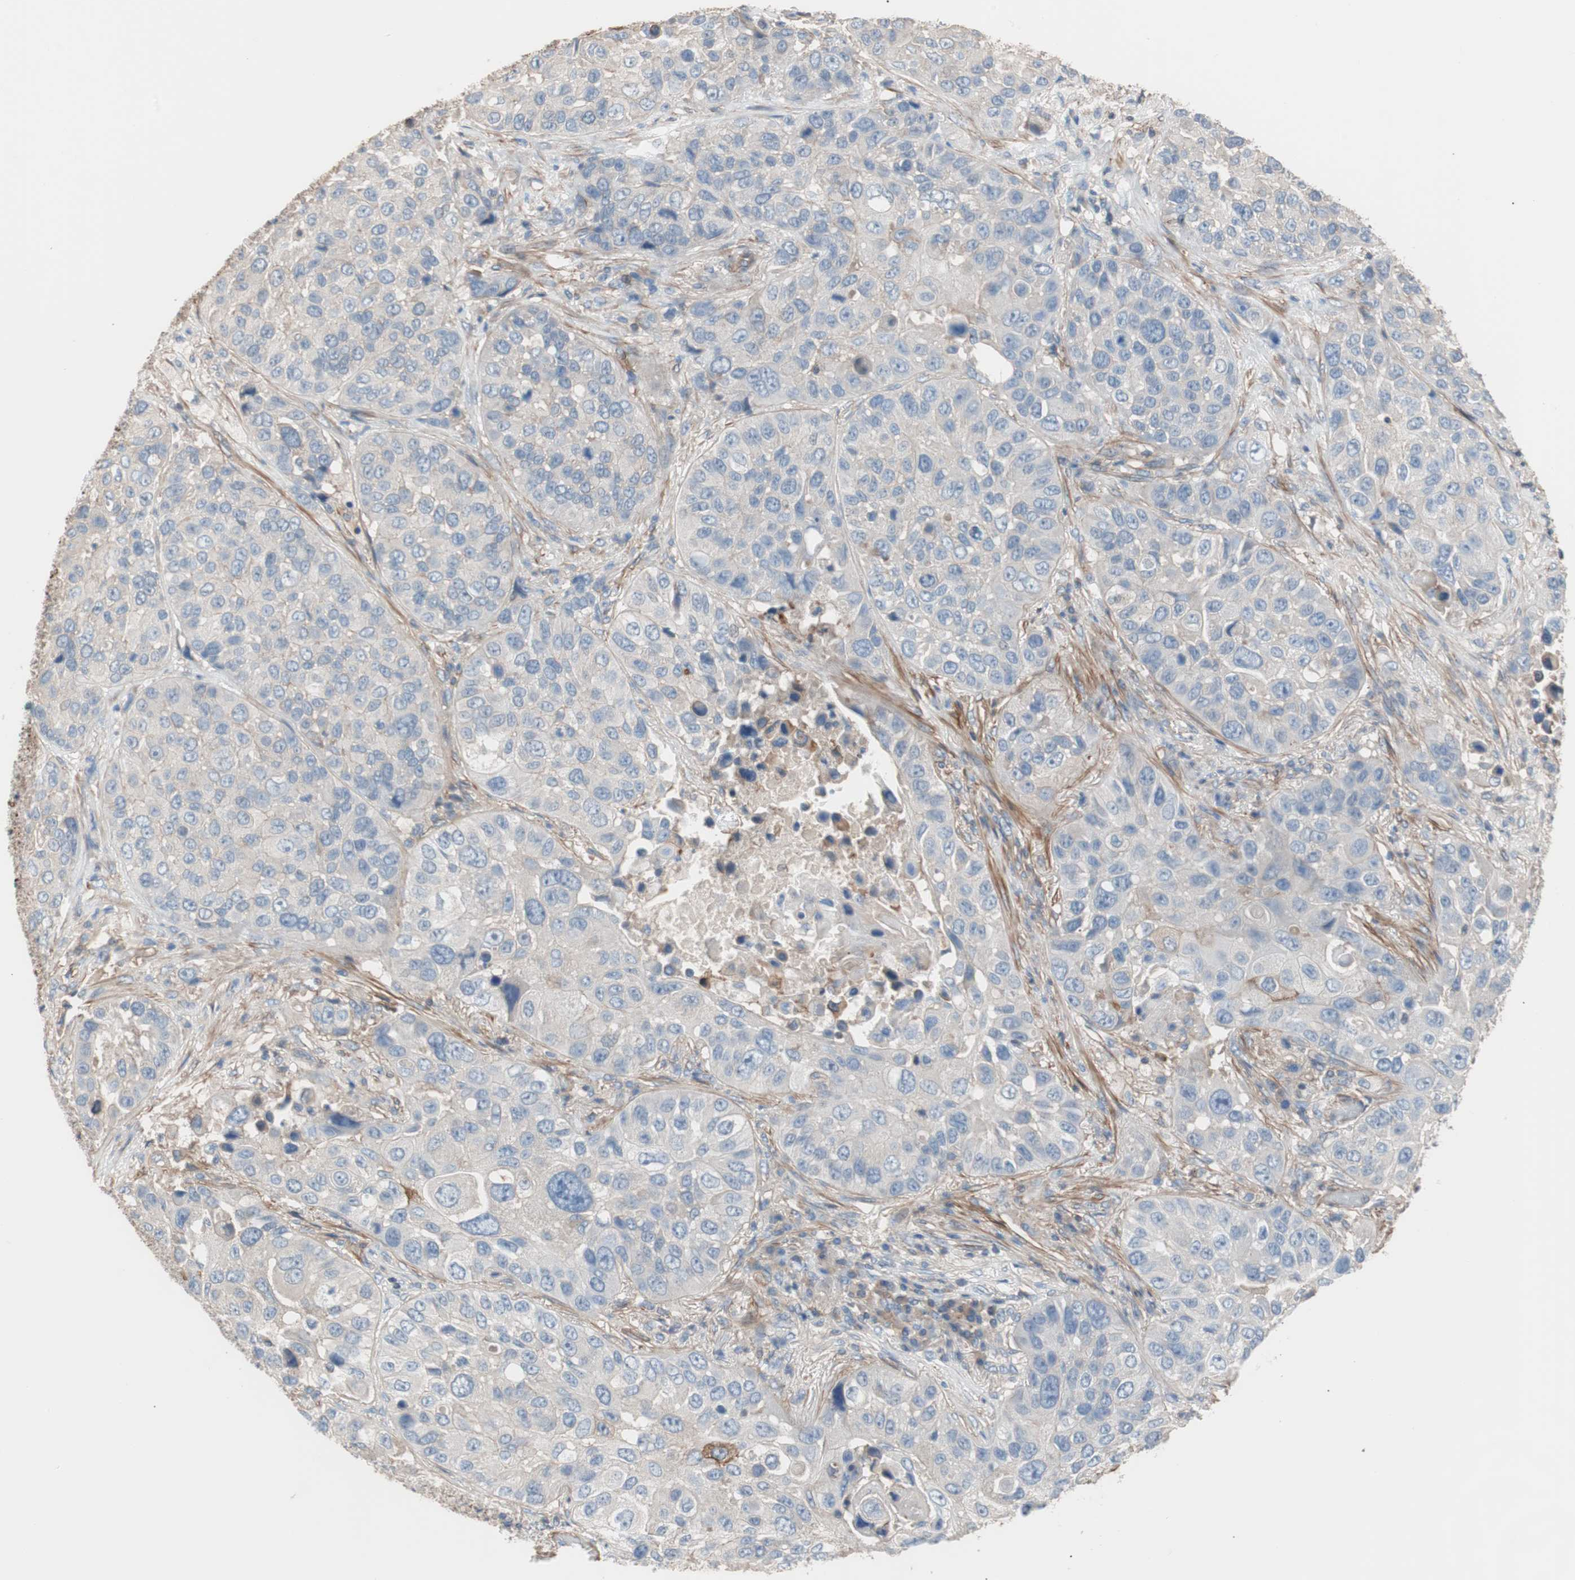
{"staining": {"intensity": "weak", "quantity": "<25%", "location": "cytoplasmic/membranous"}, "tissue": "lung cancer", "cell_type": "Tumor cells", "image_type": "cancer", "snomed": [{"axis": "morphology", "description": "Squamous cell carcinoma, NOS"}, {"axis": "topography", "description": "Lung"}], "caption": "Lung cancer was stained to show a protein in brown. There is no significant positivity in tumor cells.", "gene": "GPR160", "patient": {"sex": "male", "age": 57}}